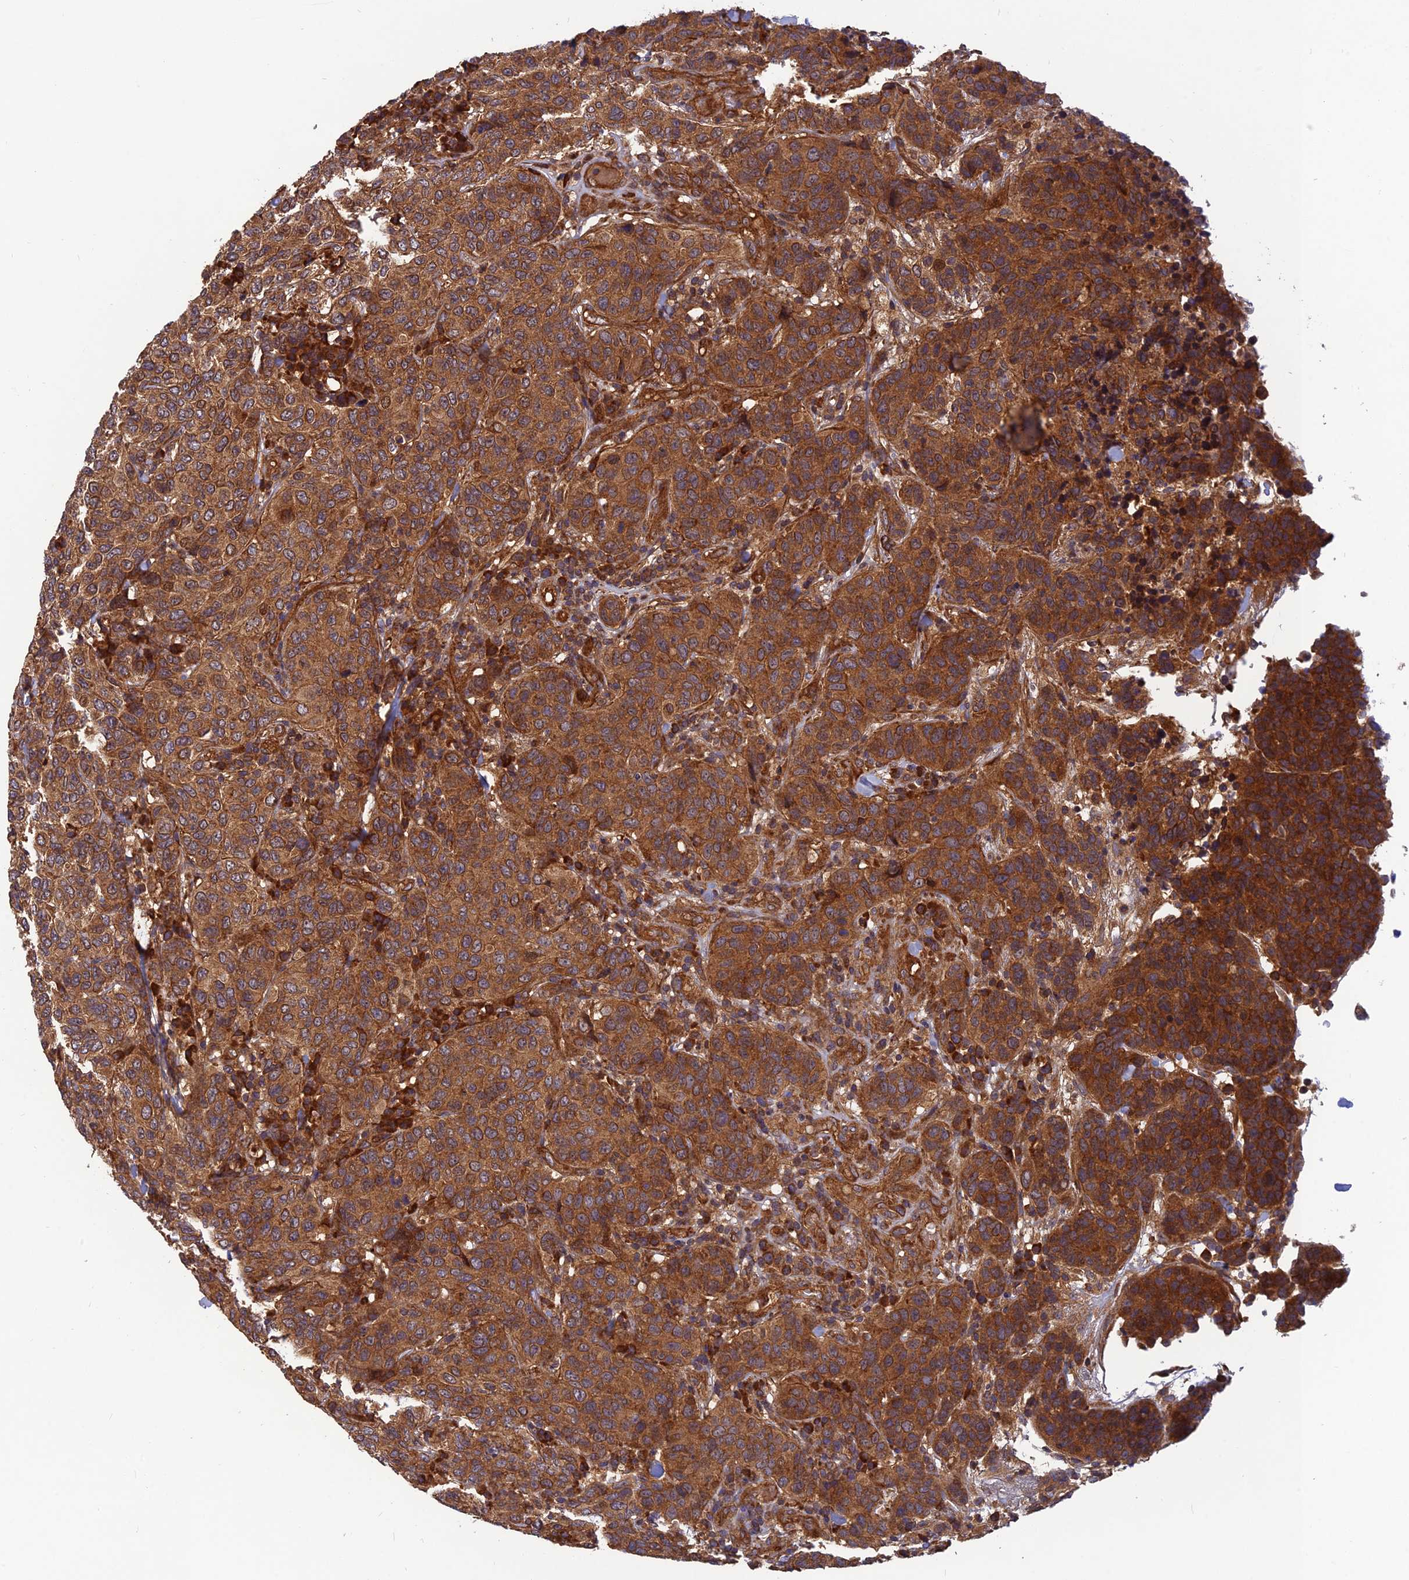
{"staining": {"intensity": "strong", "quantity": ">75%", "location": "cytoplasmic/membranous"}, "tissue": "breast cancer", "cell_type": "Tumor cells", "image_type": "cancer", "snomed": [{"axis": "morphology", "description": "Duct carcinoma"}, {"axis": "topography", "description": "Breast"}], "caption": "Breast infiltrating ductal carcinoma stained with DAB immunohistochemistry exhibits high levels of strong cytoplasmic/membranous staining in approximately >75% of tumor cells.", "gene": "RELCH", "patient": {"sex": "female", "age": 55}}